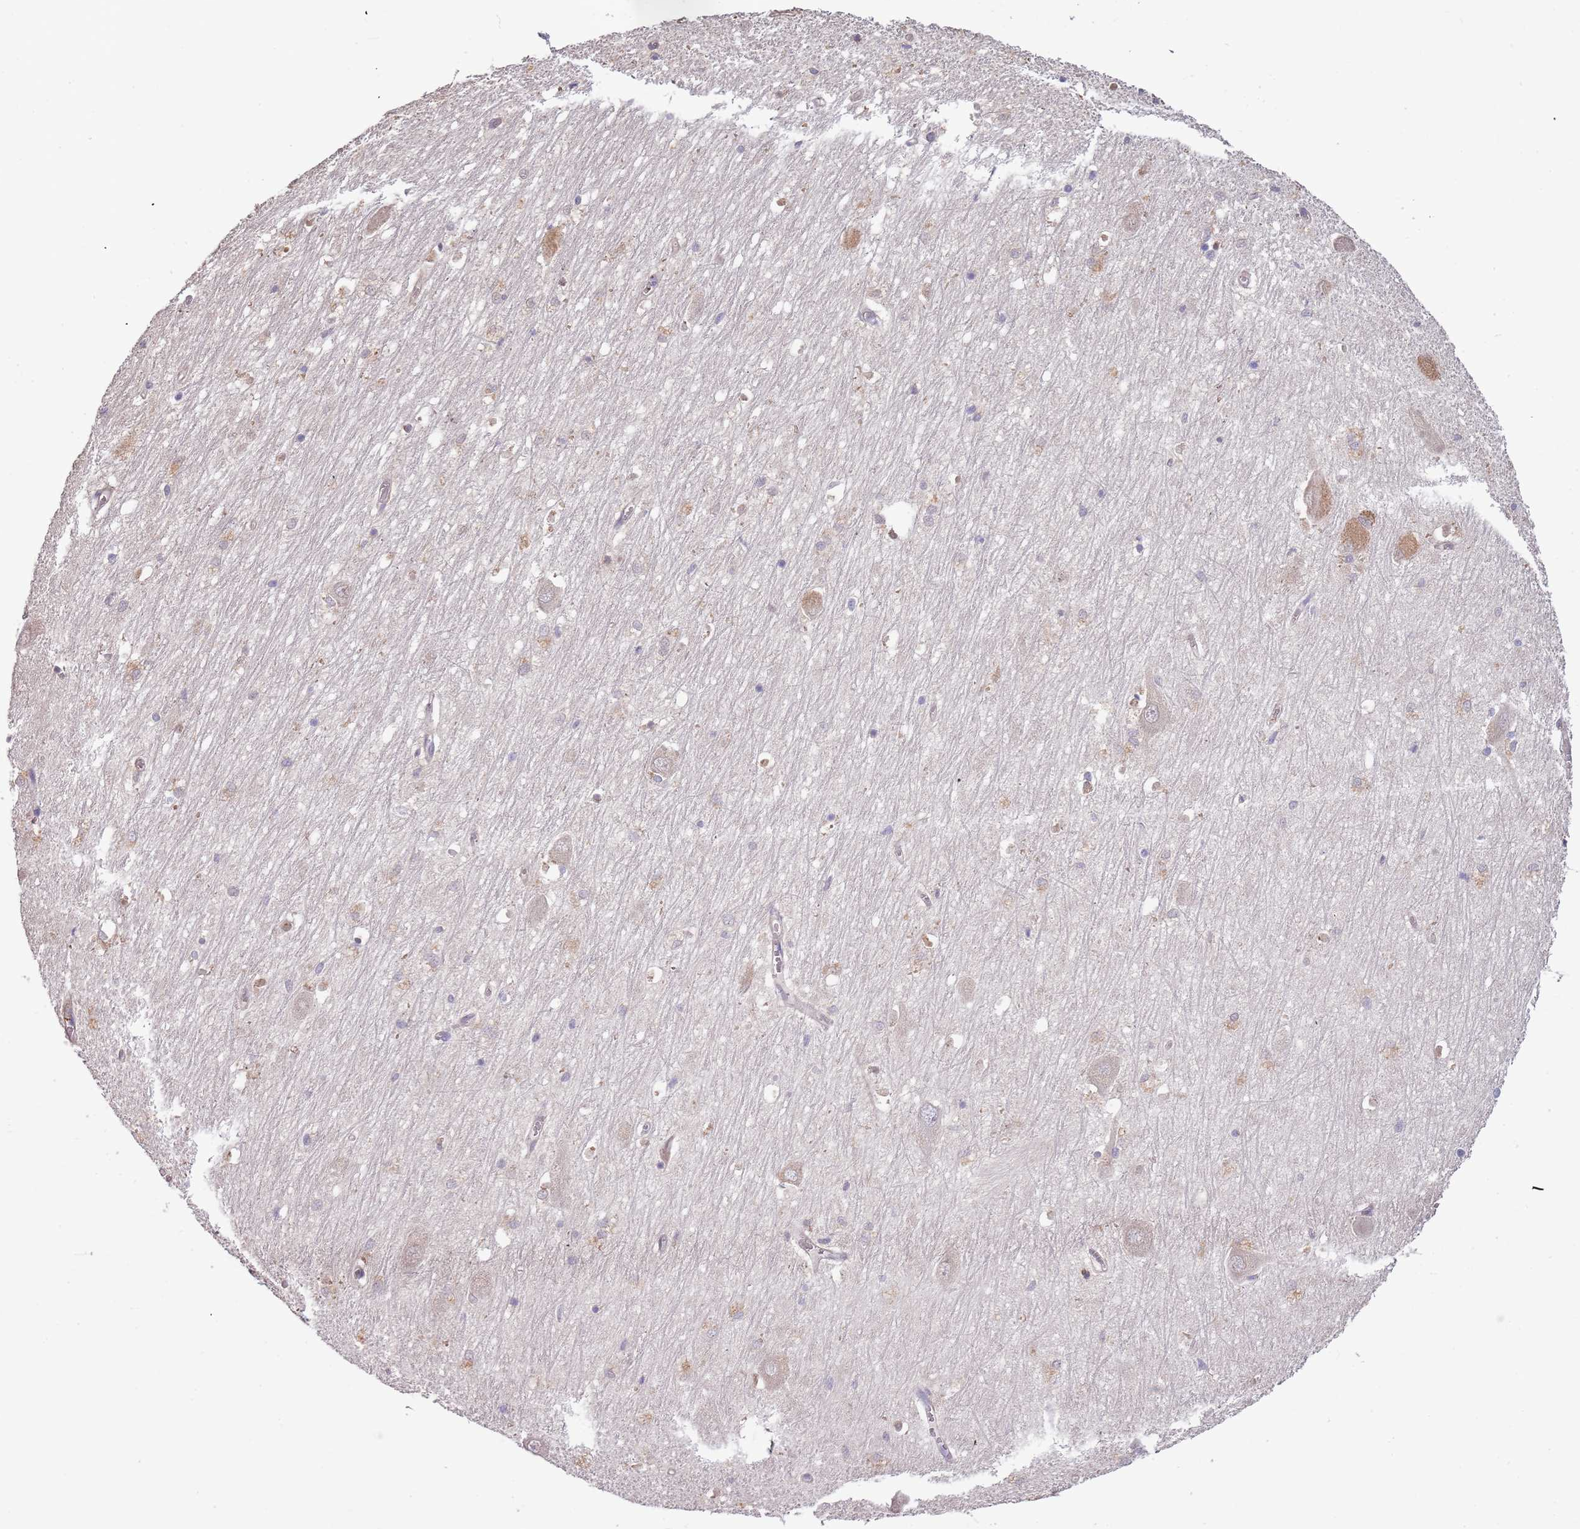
{"staining": {"intensity": "negative", "quantity": "none", "location": "none"}, "tissue": "hippocampus", "cell_type": "Glial cells", "image_type": "normal", "snomed": [{"axis": "morphology", "description": "Normal tissue, NOS"}, {"axis": "topography", "description": "Hippocampus"}], "caption": "Immunohistochemistry (IHC) image of benign human hippocampus stained for a protein (brown), which exhibits no expression in glial cells.", "gene": "FECH", "patient": {"sex": "male", "age": 70}}